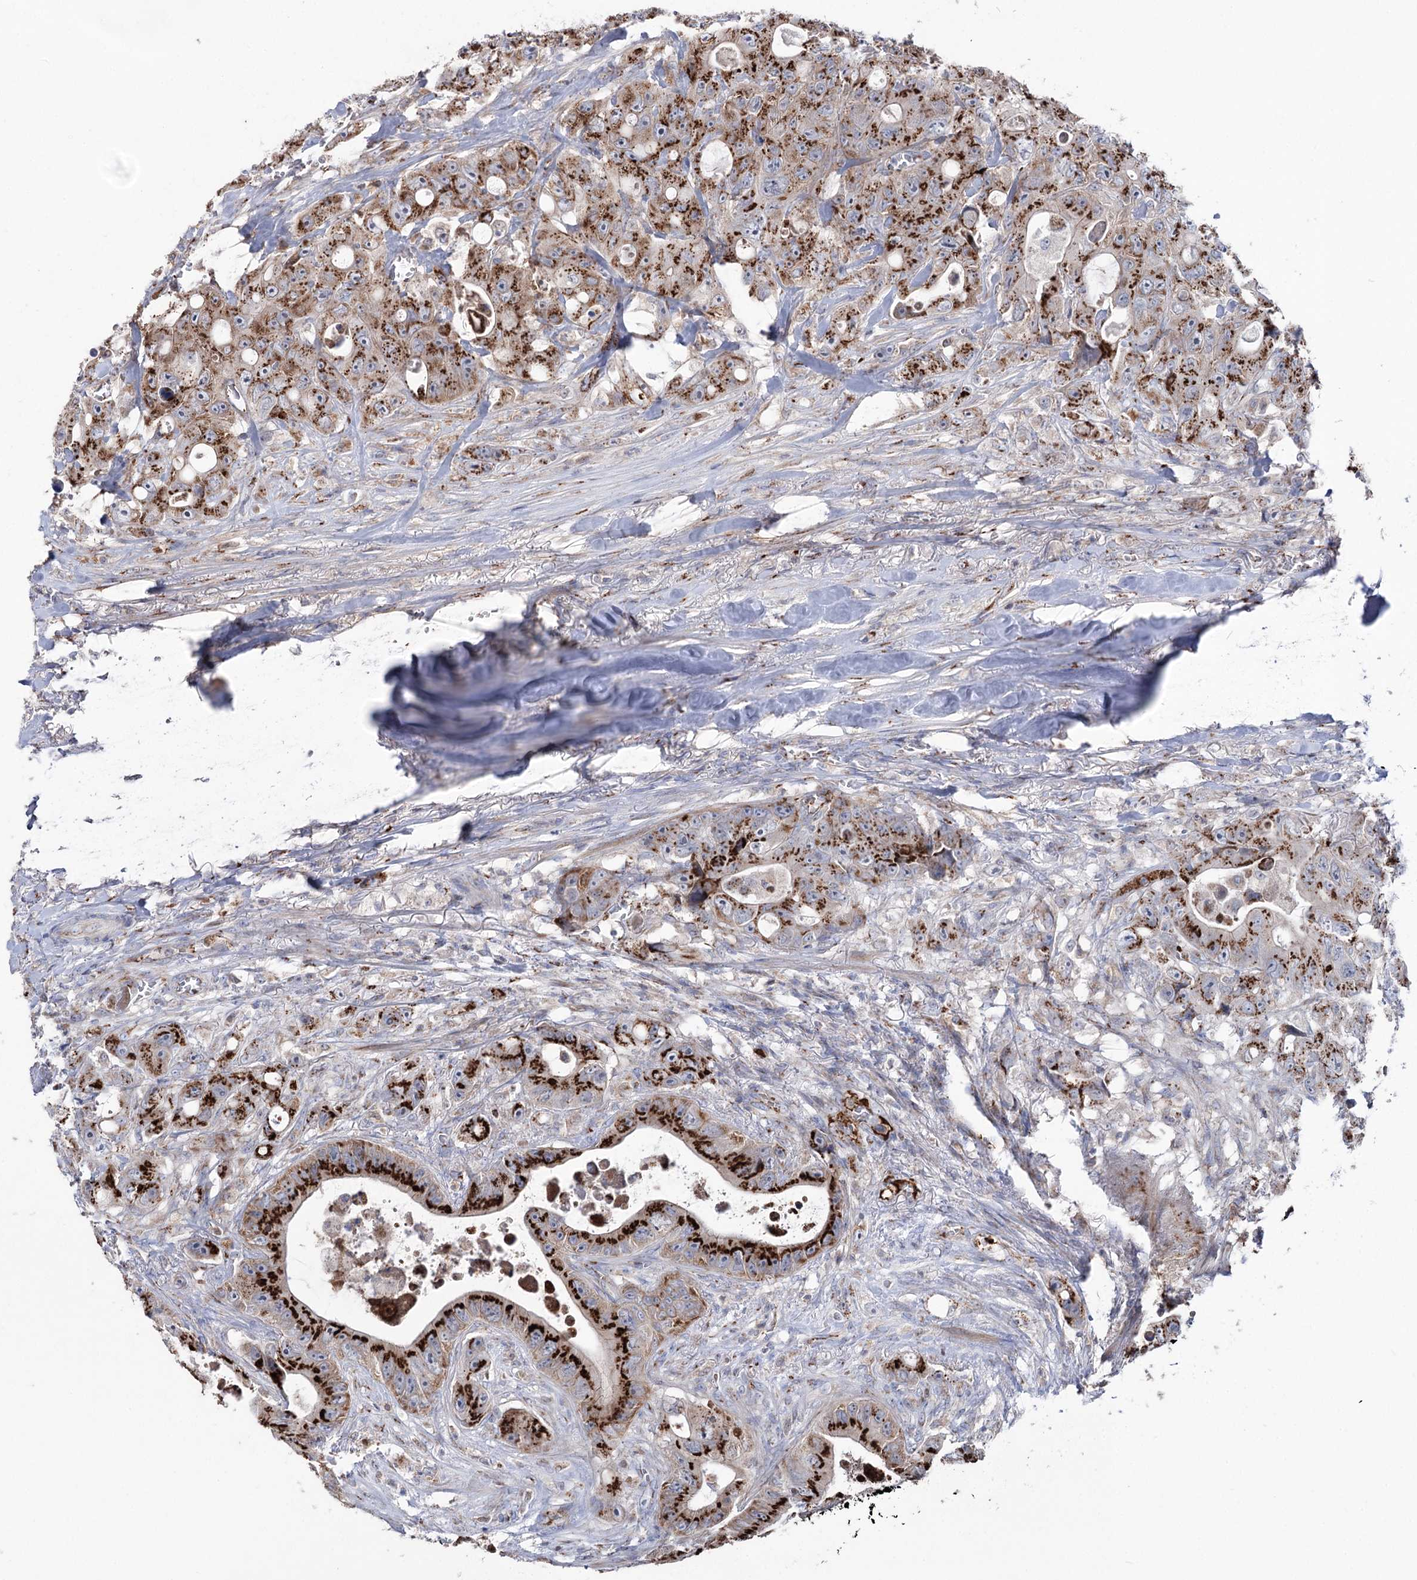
{"staining": {"intensity": "strong", "quantity": "25%-75%", "location": "cytoplasmic/membranous"}, "tissue": "colorectal cancer", "cell_type": "Tumor cells", "image_type": "cancer", "snomed": [{"axis": "morphology", "description": "Adenocarcinoma, NOS"}, {"axis": "topography", "description": "Colon"}], "caption": "This is an image of immunohistochemistry (IHC) staining of adenocarcinoma (colorectal), which shows strong expression in the cytoplasmic/membranous of tumor cells.", "gene": "ARHGAP20", "patient": {"sex": "female", "age": 46}}